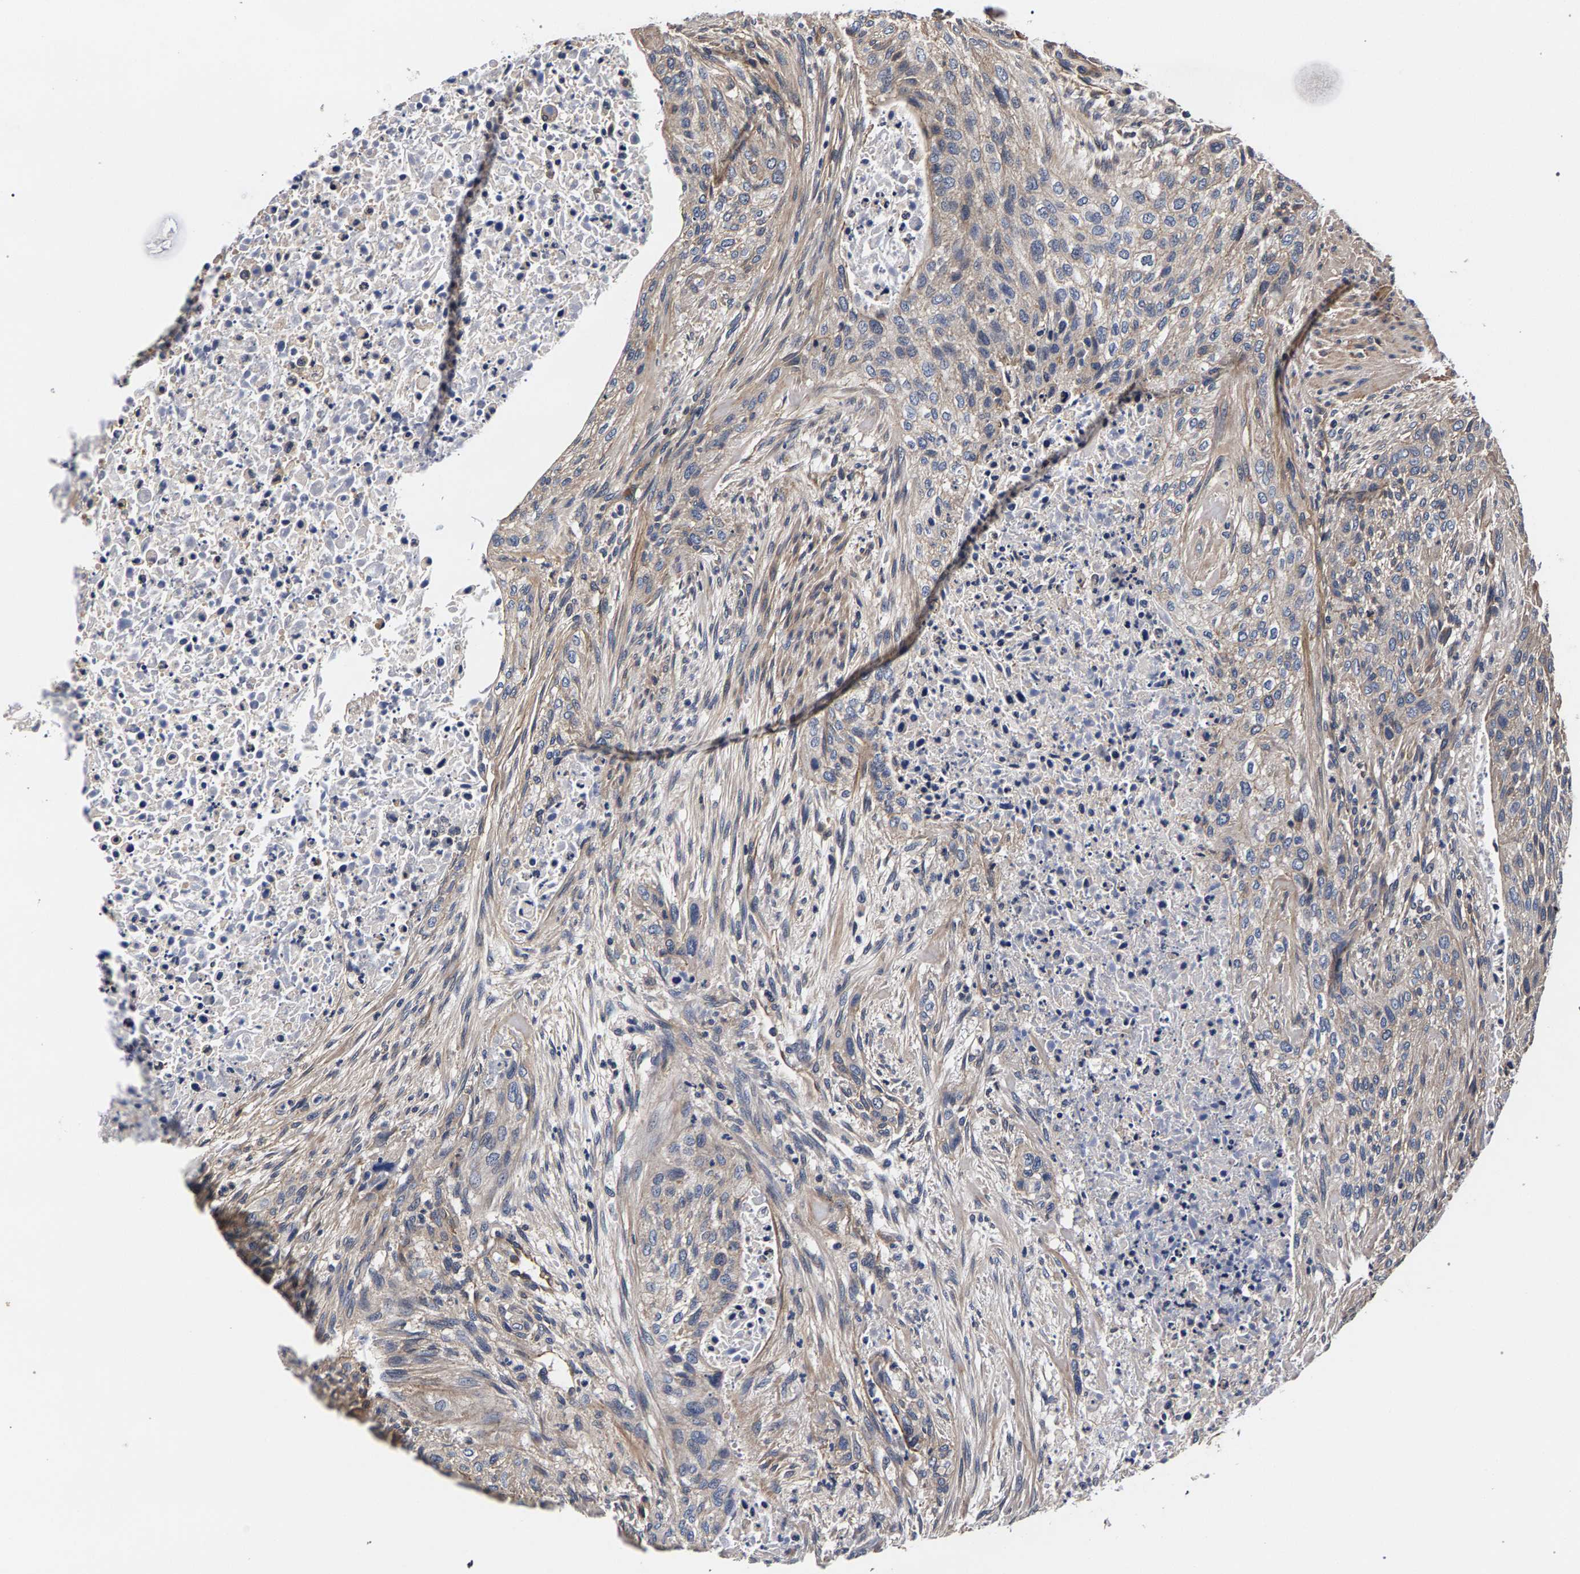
{"staining": {"intensity": "weak", "quantity": "<25%", "location": "cytoplasmic/membranous"}, "tissue": "urothelial cancer", "cell_type": "Tumor cells", "image_type": "cancer", "snomed": [{"axis": "morphology", "description": "Urothelial carcinoma, Low grade"}, {"axis": "morphology", "description": "Urothelial carcinoma, High grade"}, {"axis": "topography", "description": "Urinary bladder"}], "caption": "Immunohistochemical staining of high-grade urothelial carcinoma reveals no significant staining in tumor cells.", "gene": "MARCHF7", "patient": {"sex": "male", "age": 35}}